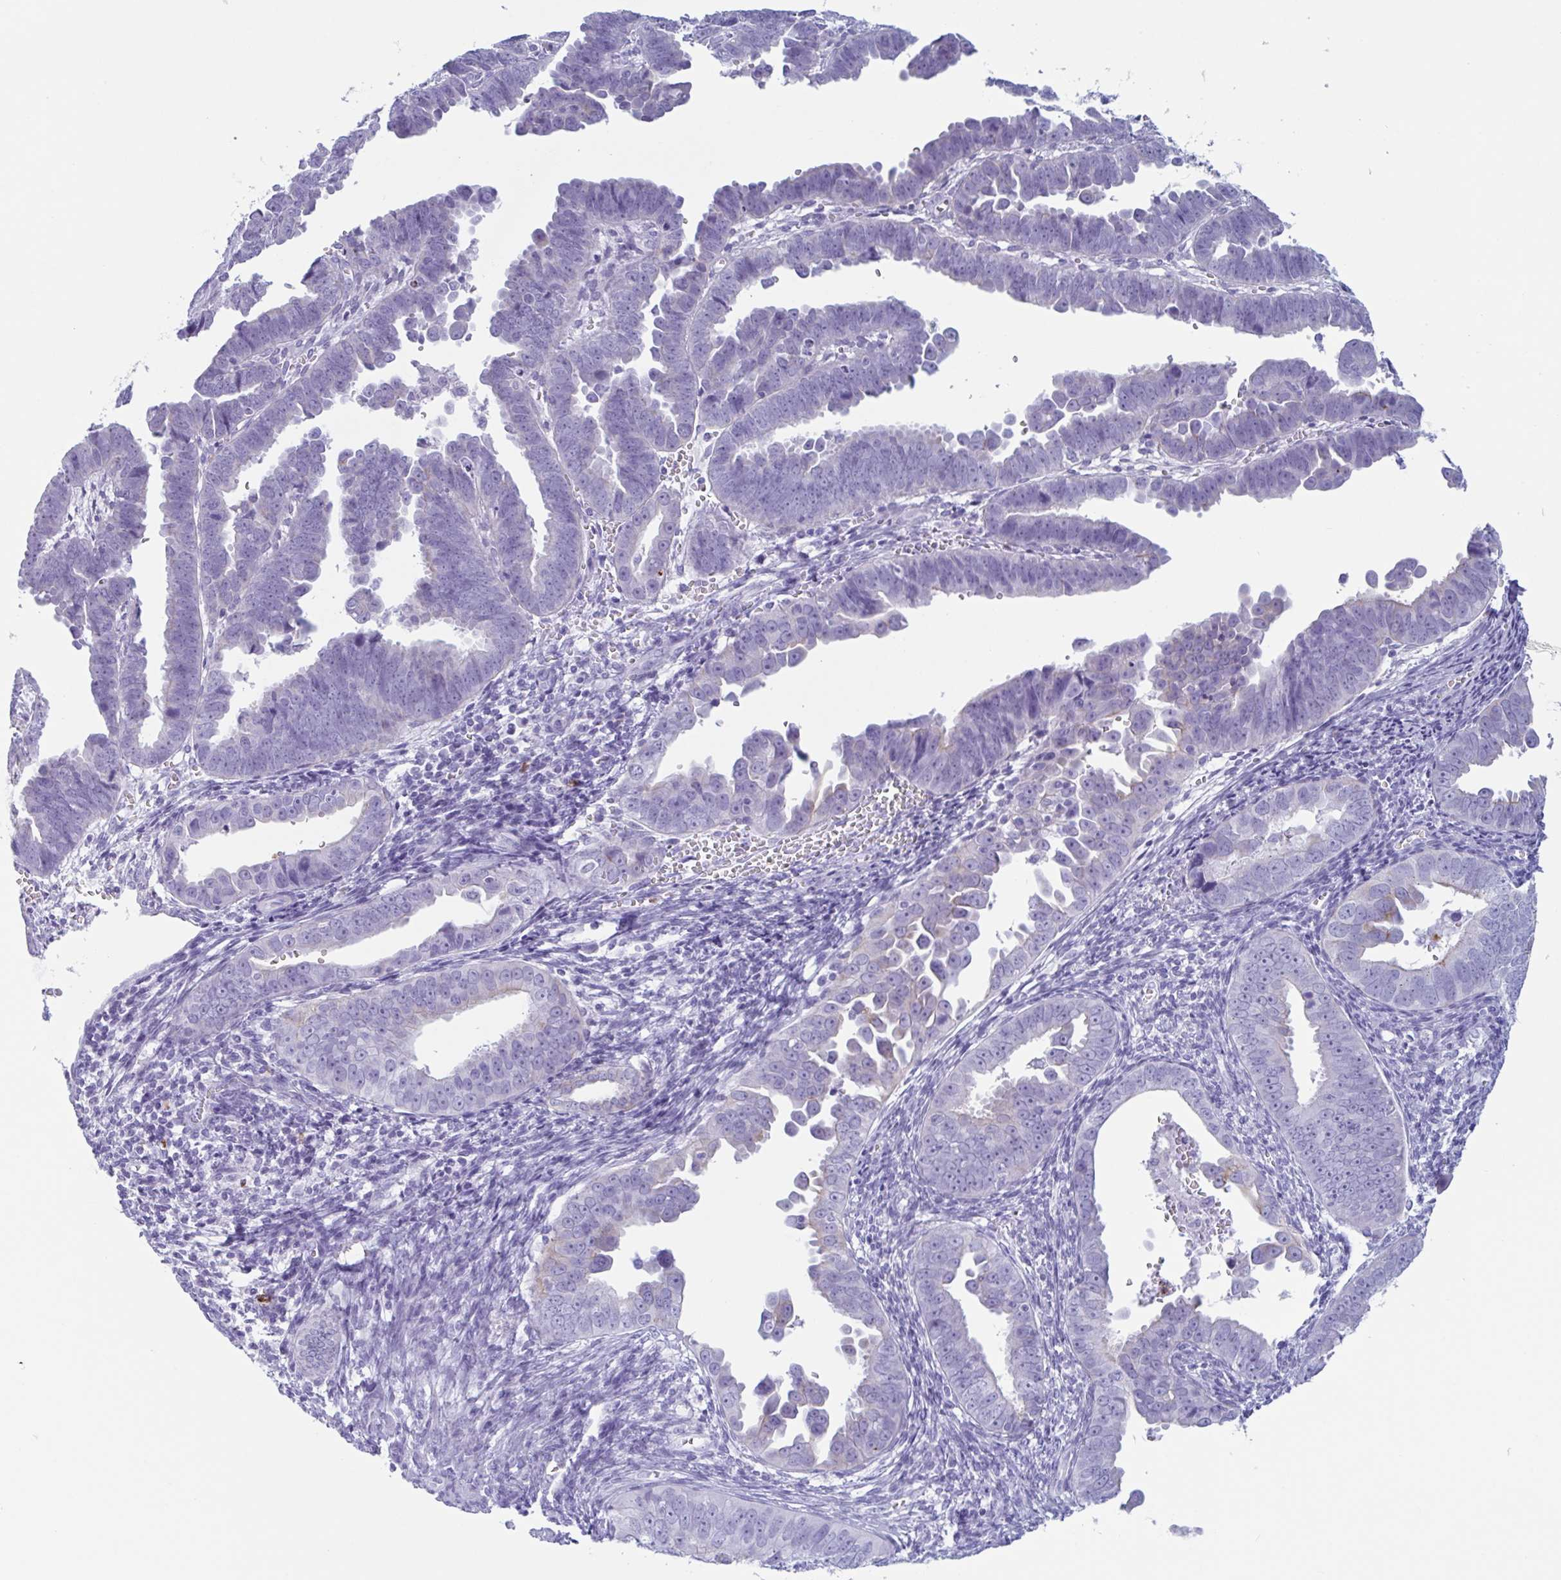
{"staining": {"intensity": "negative", "quantity": "none", "location": "none"}, "tissue": "endometrial cancer", "cell_type": "Tumor cells", "image_type": "cancer", "snomed": [{"axis": "morphology", "description": "Adenocarcinoma, NOS"}, {"axis": "topography", "description": "Endometrium"}], "caption": "The micrograph reveals no staining of tumor cells in endometrial cancer (adenocarcinoma).", "gene": "DTWD2", "patient": {"sex": "female", "age": 75}}